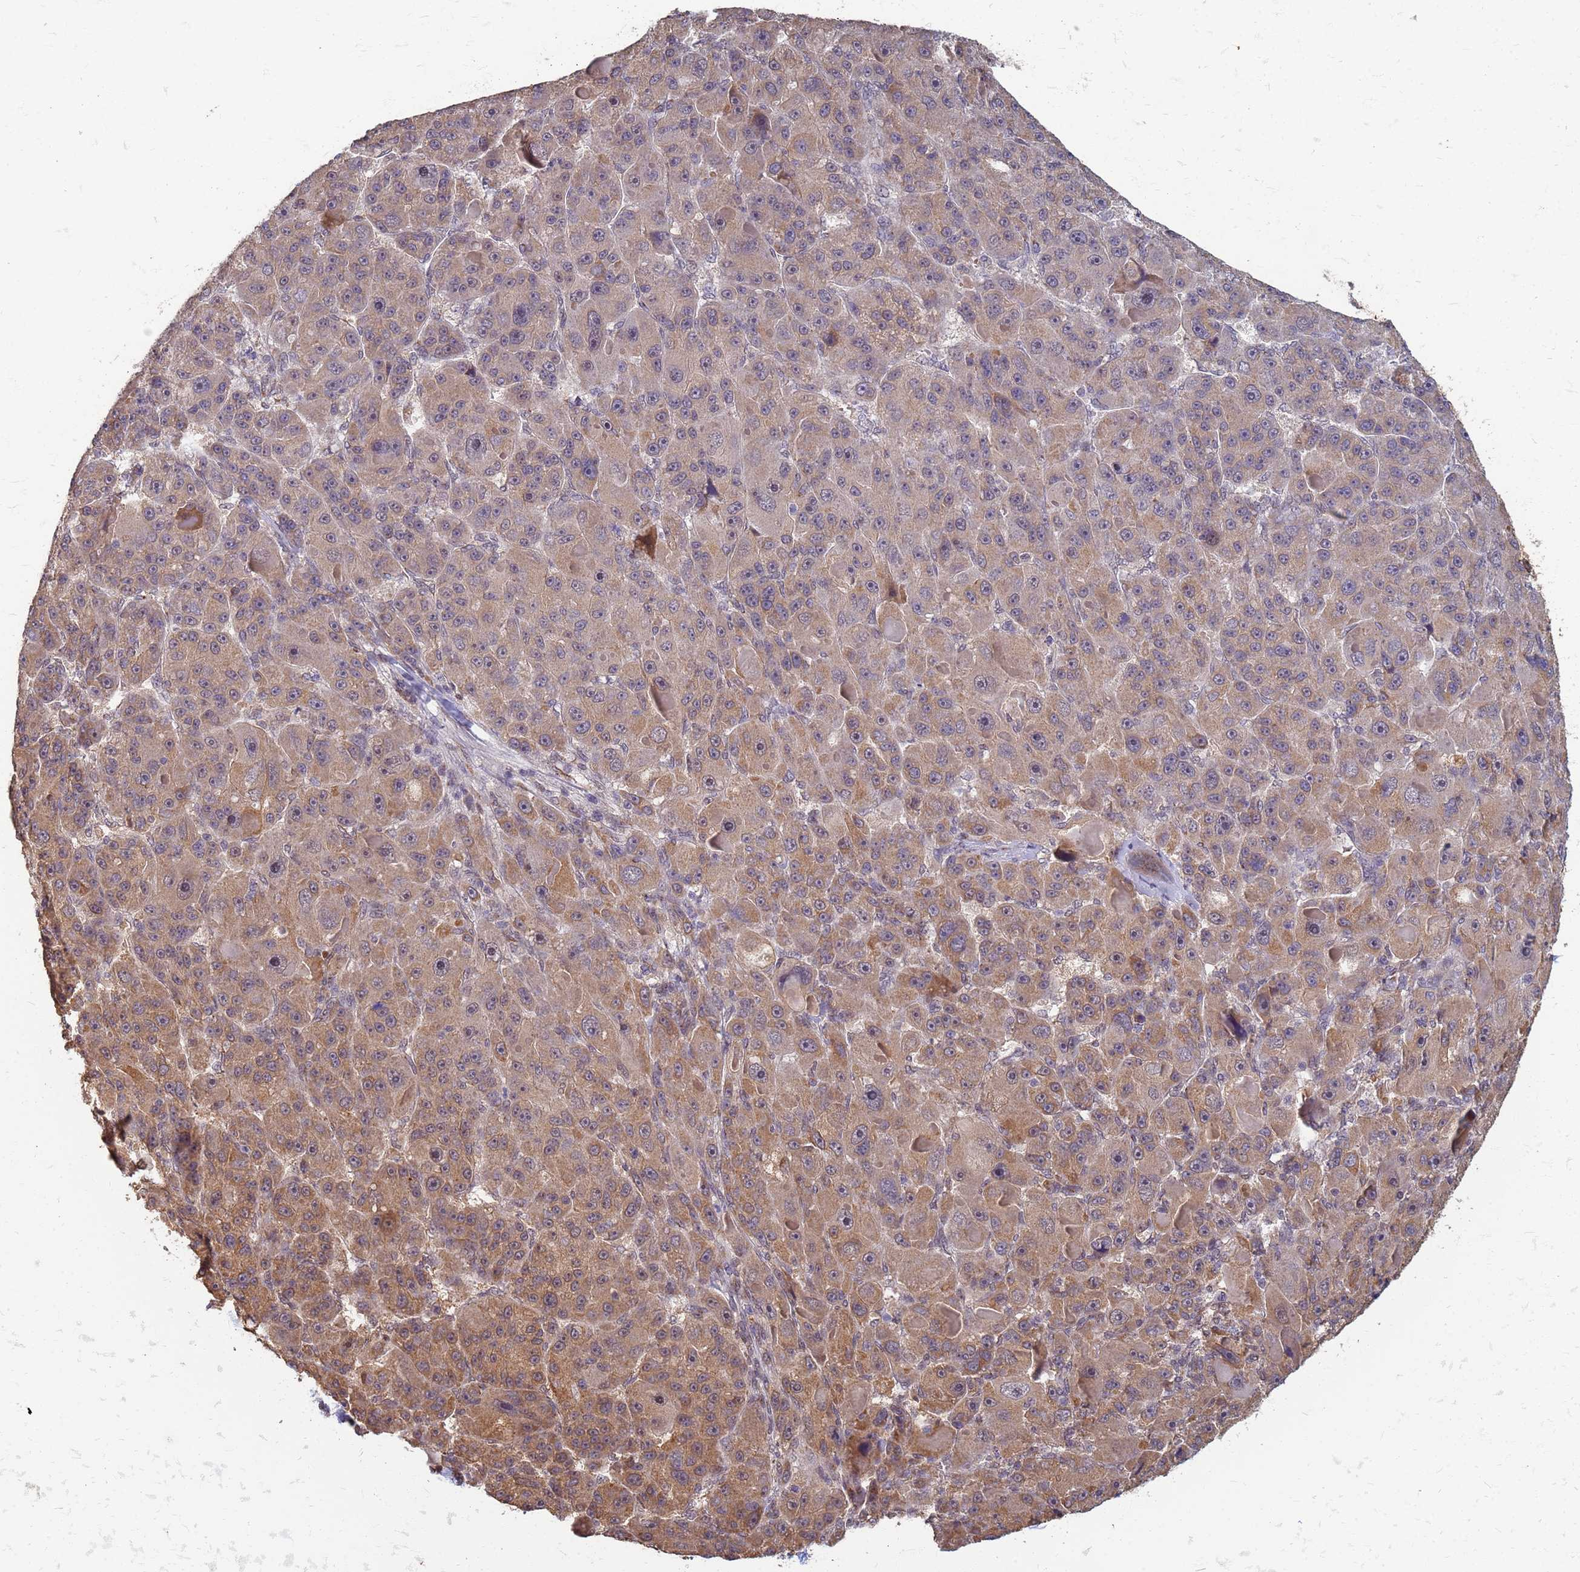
{"staining": {"intensity": "moderate", "quantity": "25%-75%", "location": "cytoplasmic/membranous"}, "tissue": "liver cancer", "cell_type": "Tumor cells", "image_type": "cancer", "snomed": [{"axis": "morphology", "description": "Carcinoma, Hepatocellular, NOS"}, {"axis": "topography", "description": "Liver"}], "caption": "Immunohistochemistry (IHC) micrograph of neoplastic tissue: human hepatocellular carcinoma (liver) stained using IHC exhibits medium levels of moderate protein expression localized specifically in the cytoplasmic/membranous of tumor cells, appearing as a cytoplasmic/membranous brown color.", "gene": "ITGB4", "patient": {"sex": "male", "age": 76}}